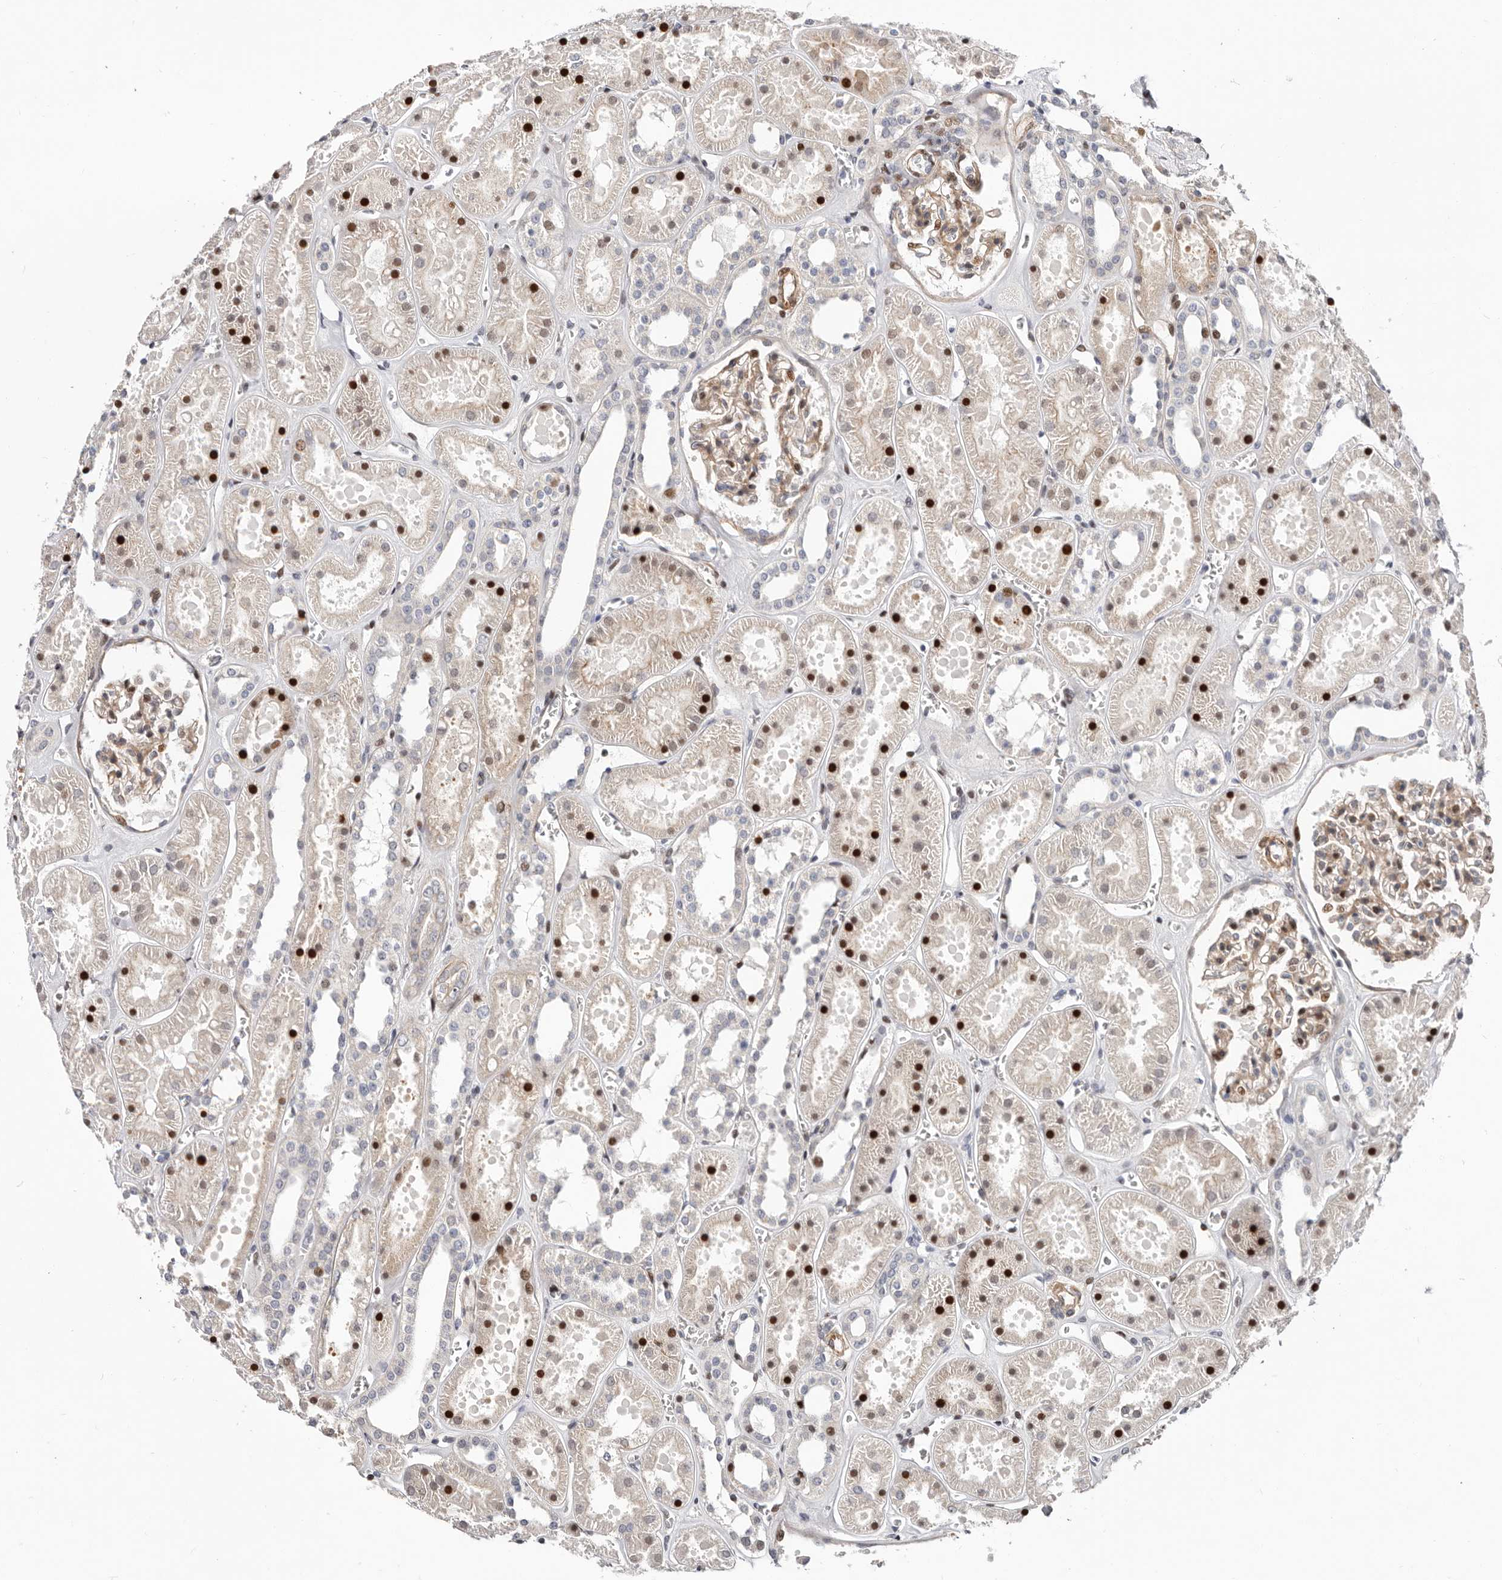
{"staining": {"intensity": "moderate", "quantity": "25%-75%", "location": "cytoplasmic/membranous,nuclear"}, "tissue": "kidney", "cell_type": "Cells in glomeruli", "image_type": "normal", "snomed": [{"axis": "morphology", "description": "Normal tissue, NOS"}, {"axis": "topography", "description": "Kidney"}], "caption": "An IHC micrograph of normal tissue is shown. Protein staining in brown highlights moderate cytoplasmic/membranous,nuclear positivity in kidney within cells in glomeruli.", "gene": "EPHX3", "patient": {"sex": "female", "age": 41}}